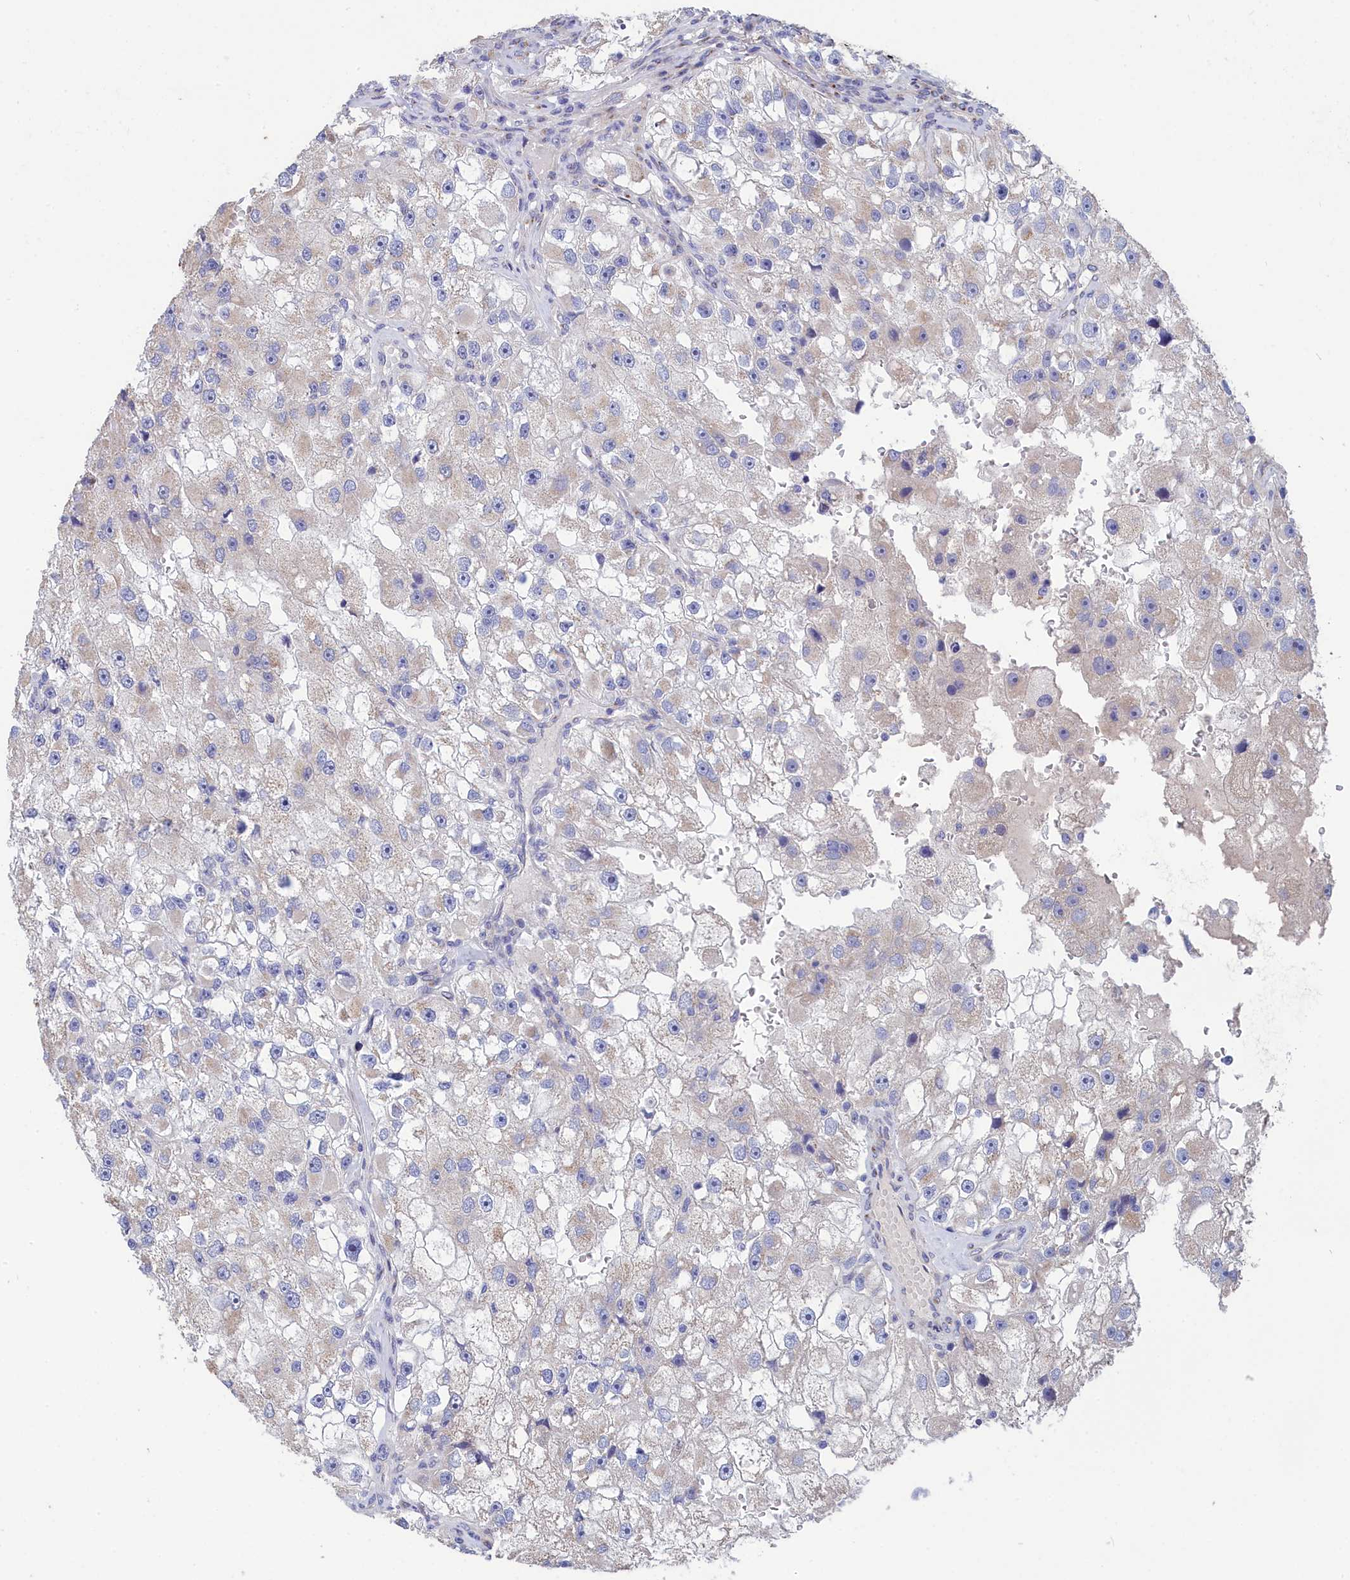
{"staining": {"intensity": "weak", "quantity": "<25%", "location": "cytoplasmic/membranous"}, "tissue": "renal cancer", "cell_type": "Tumor cells", "image_type": "cancer", "snomed": [{"axis": "morphology", "description": "Adenocarcinoma, NOS"}, {"axis": "topography", "description": "Kidney"}], "caption": "A micrograph of renal adenocarcinoma stained for a protein shows no brown staining in tumor cells. The staining is performed using DAB (3,3'-diaminobenzidine) brown chromogen with nuclei counter-stained in using hematoxylin.", "gene": "TUBGCP4", "patient": {"sex": "male", "age": 63}}